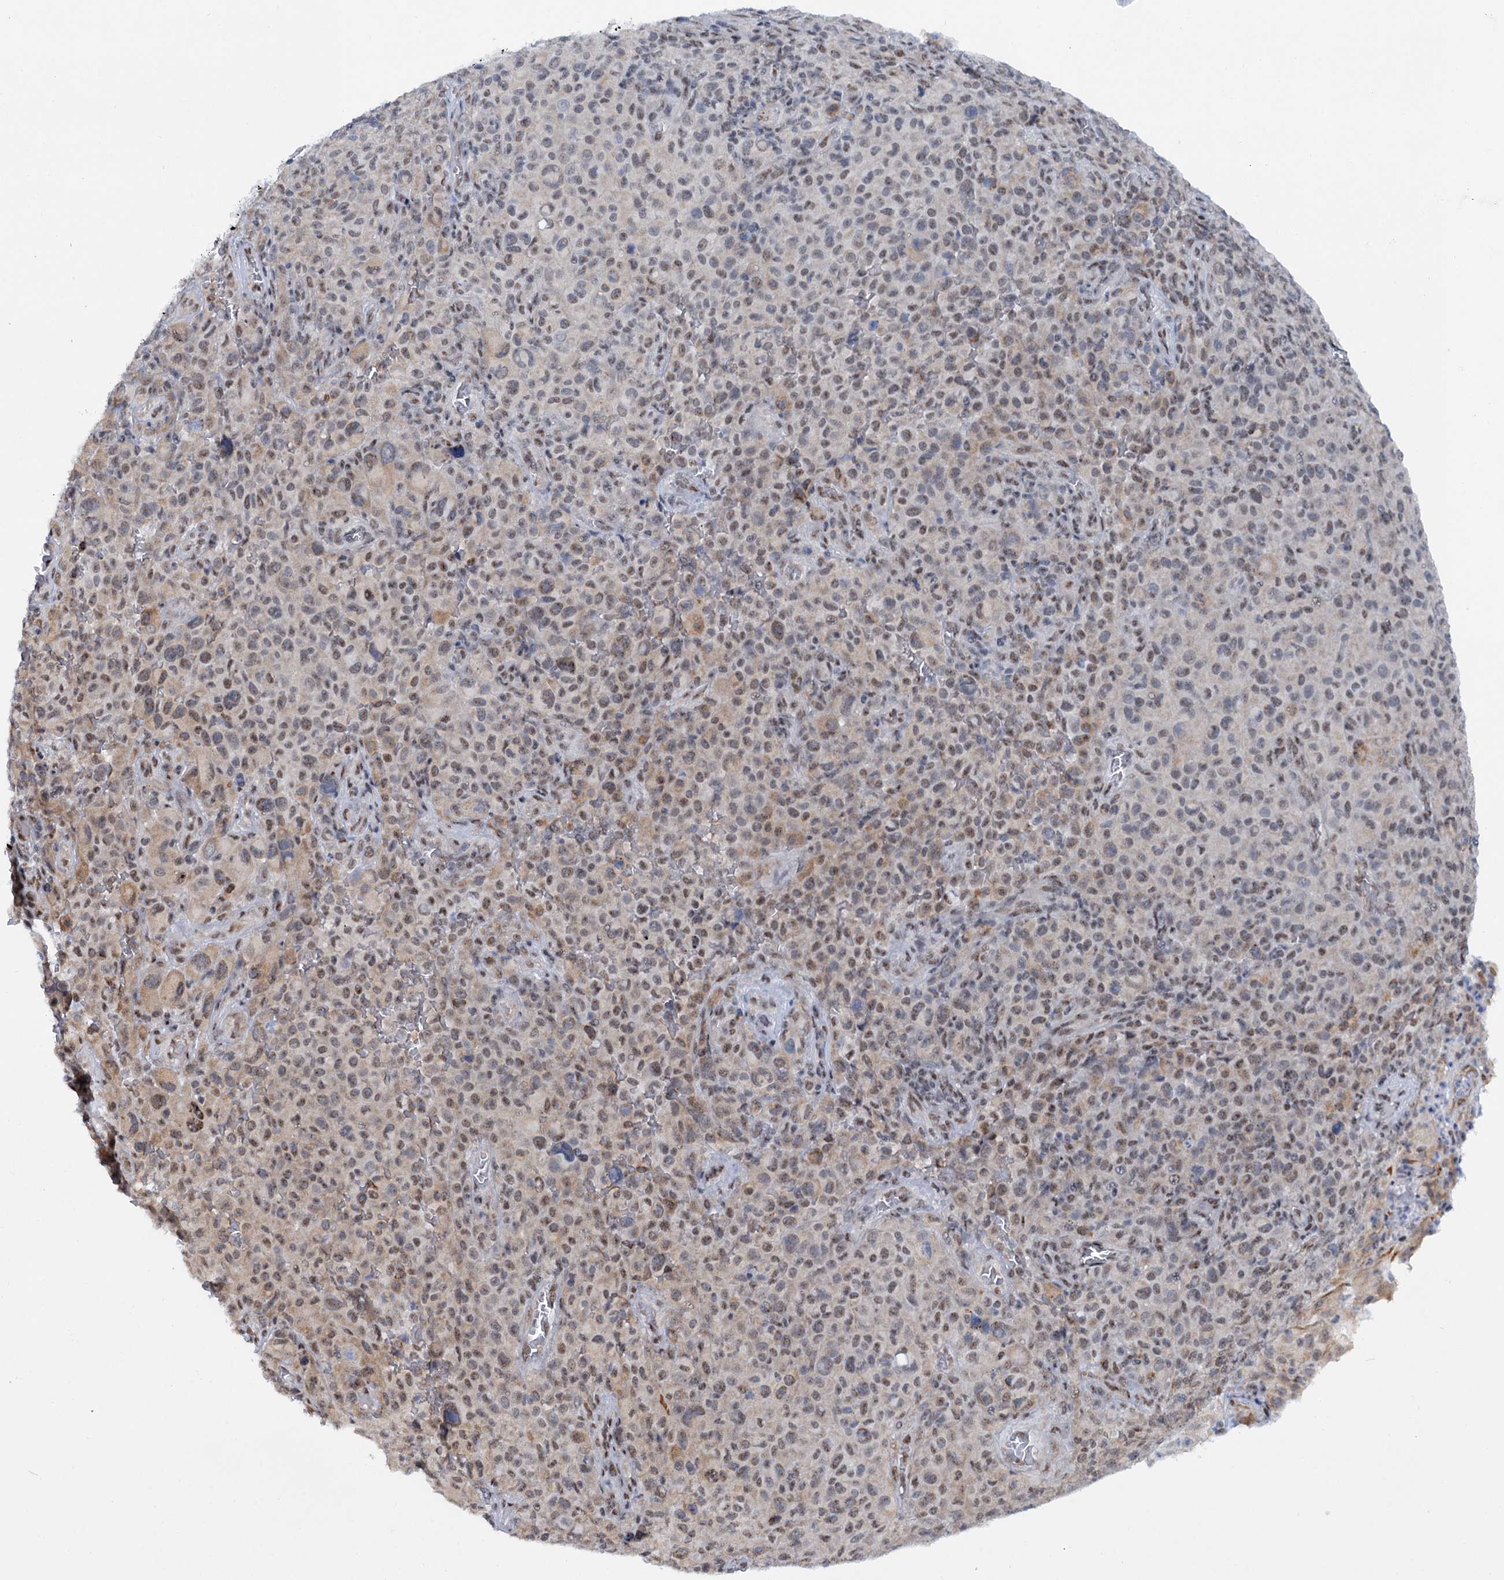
{"staining": {"intensity": "moderate", "quantity": ">75%", "location": "nuclear"}, "tissue": "melanoma", "cell_type": "Tumor cells", "image_type": "cancer", "snomed": [{"axis": "morphology", "description": "Malignant melanoma, NOS"}, {"axis": "topography", "description": "Skin"}], "caption": "An immunohistochemistry (IHC) image of tumor tissue is shown. Protein staining in brown highlights moderate nuclear positivity in malignant melanoma within tumor cells.", "gene": "SREK1", "patient": {"sex": "female", "age": 82}}